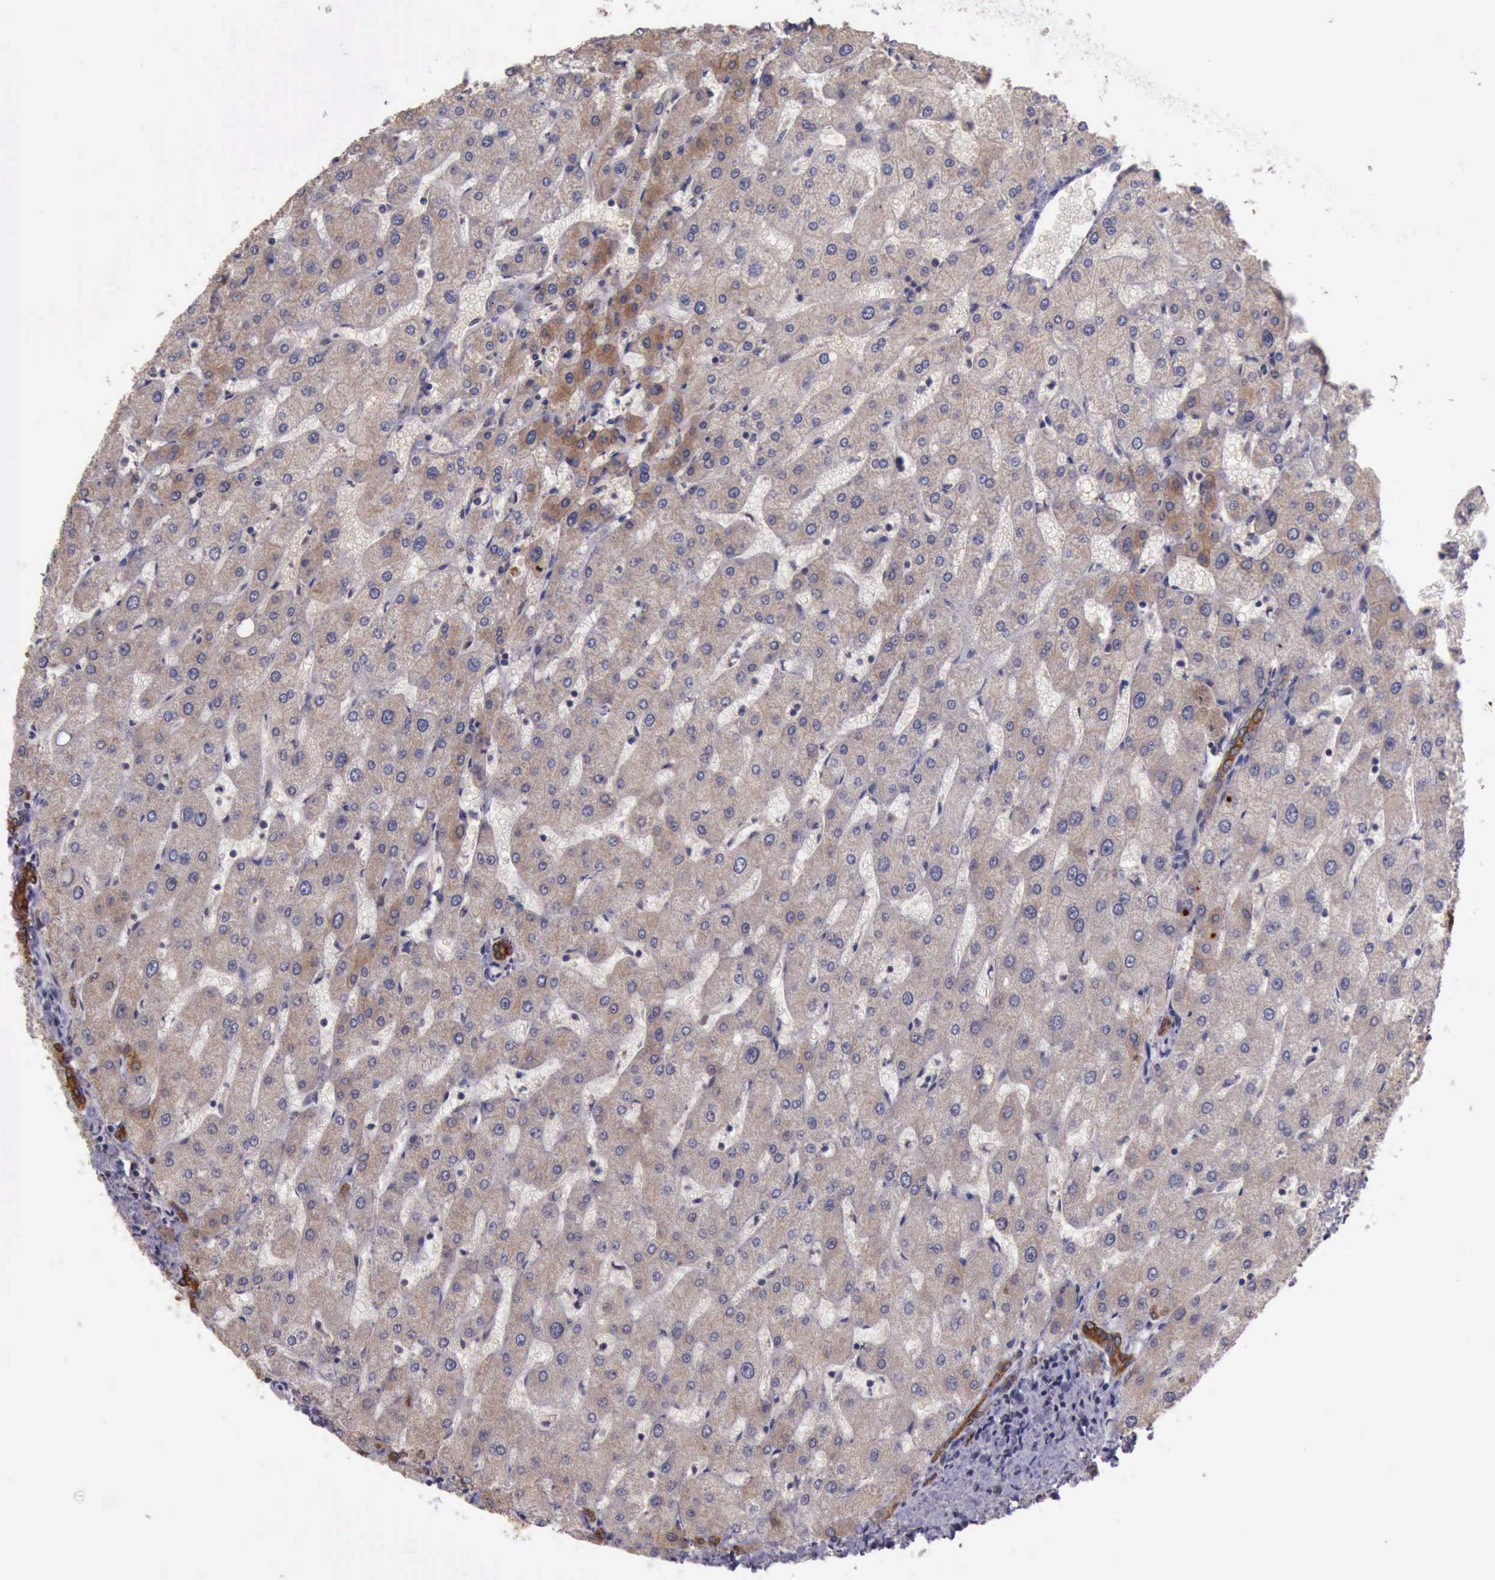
{"staining": {"intensity": "strong", "quantity": ">75%", "location": "cytoplasmic/membranous"}, "tissue": "liver", "cell_type": "Cholangiocytes", "image_type": "normal", "snomed": [{"axis": "morphology", "description": "Normal tissue, NOS"}, {"axis": "topography", "description": "Liver"}], "caption": "Immunohistochemistry (IHC) staining of normal liver, which shows high levels of strong cytoplasmic/membranous expression in approximately >75% of cholangiocytes indicating strong cytoplasmic/membranous protein positivity. The staining was performed using DAB (3,3'-diaminobenzidine) (brown) for protein detection and nuclei were counterstained in hematoxylin (blue).", "gene": "RAB39B", "patient": {"sex": "male", "age": 67}}